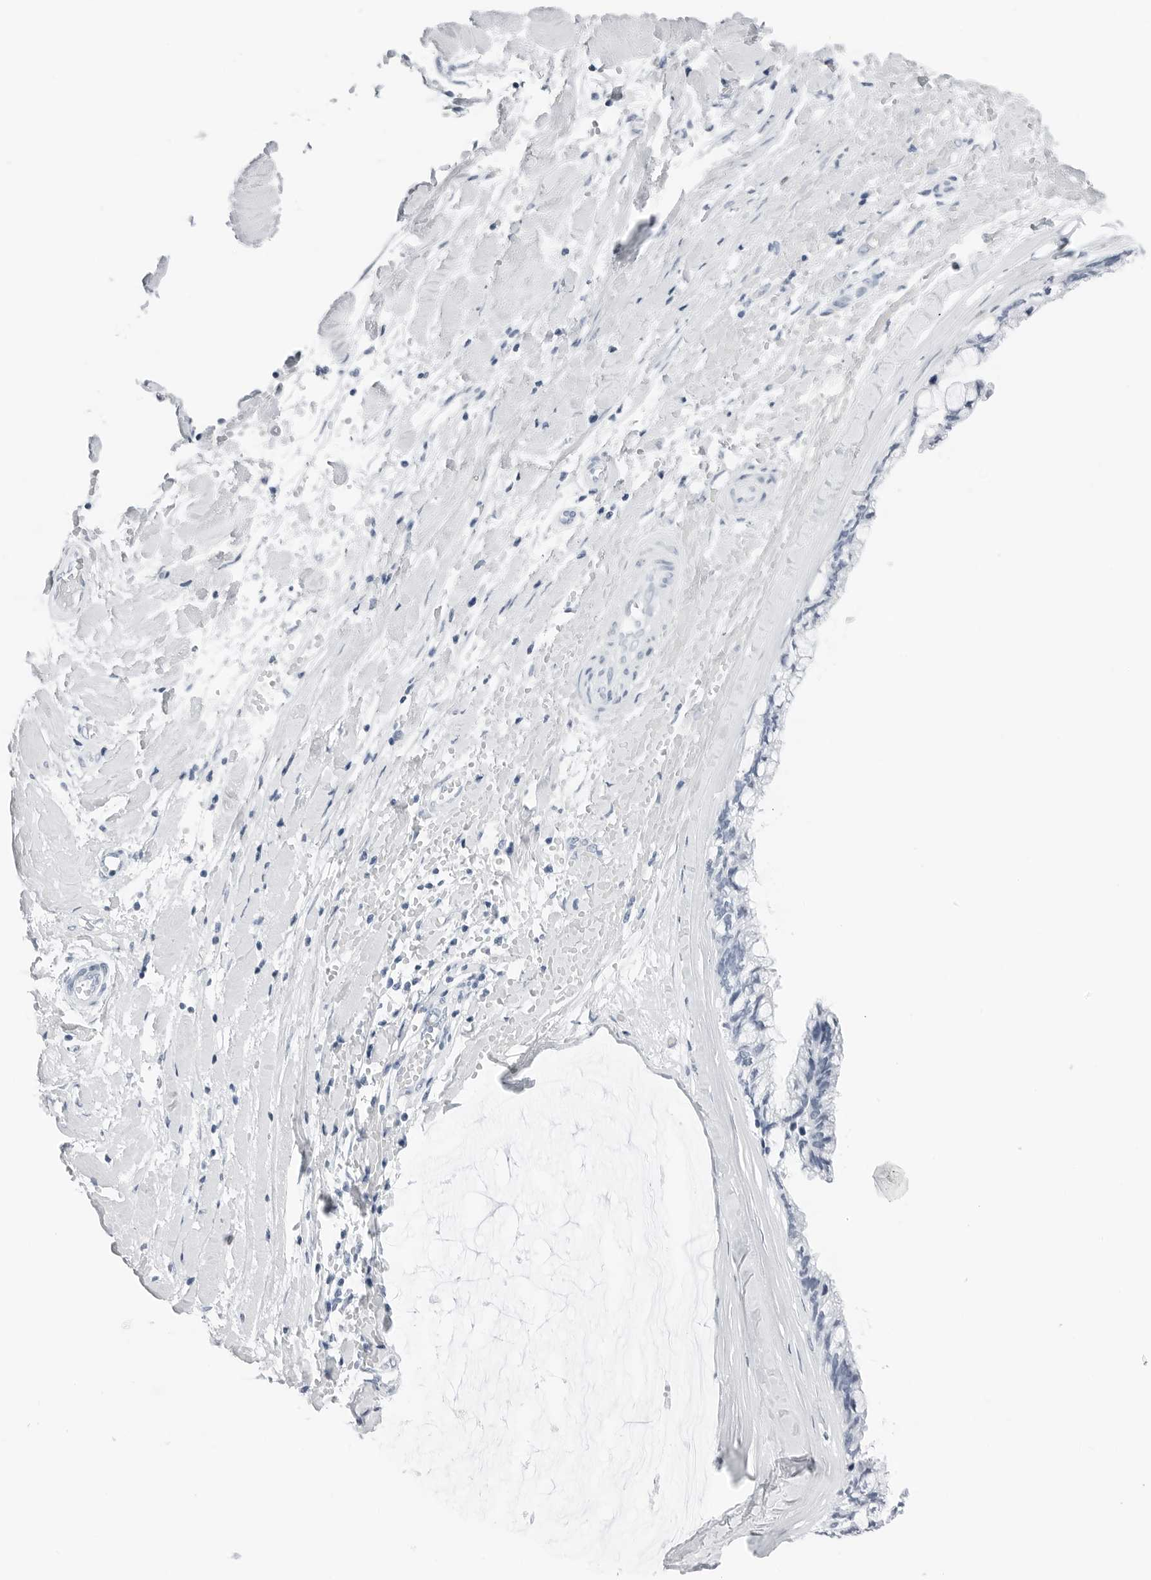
{"staining": {"intensity": "negative", "quantity": "none", "location": "none"}, "tissue": "ovarian cancer", "cell_type": "Tumor cells", "image_type": "cancer", "snomed": [{"axis": "morphology", "description": "Cystadenocarcinoma, mucinous, NOS"}, {"axis": "topography", "description": "Ovary"}], "caption": "This is a histopathology image of immunohistochemistry (IHC) staining of mucinous cystadenocarcinoma (ovarian), which shows no staining in tumor cells.", "gene": "SLPI", "patient": {"sex": "female", "age": 39}}